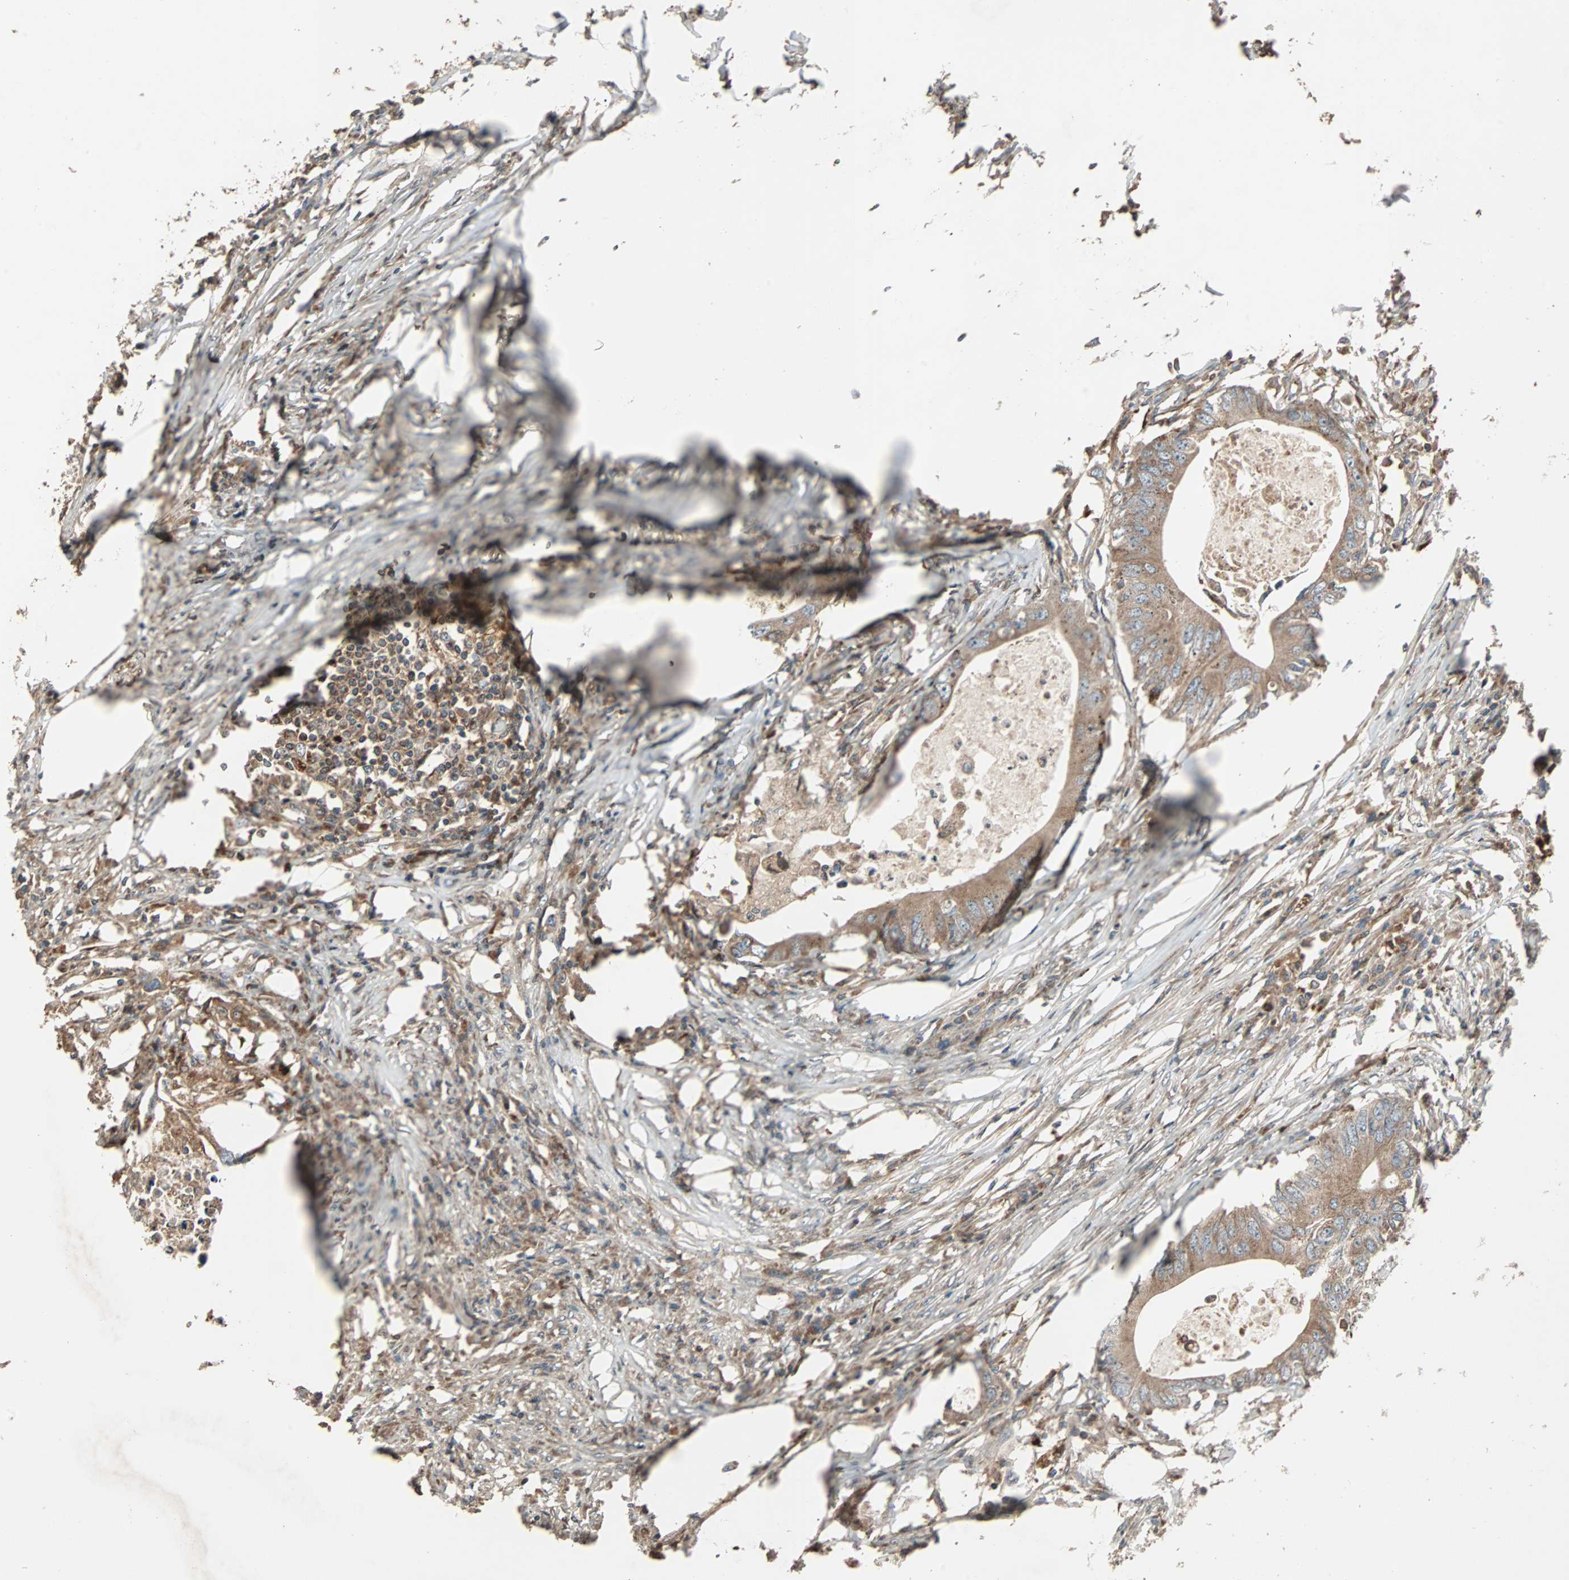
{"staining": {"intensity": "strong", "quantity": ">75%", "location": "cytoplasmic/membranous"}, "tissue": "colorectal cancer", "cell_type": "Tumor cells", "image_type": "cancer", "snomed": [{"axis": "morphology", "description": "Adenocarcinoma, NOS"}, {"axis": "topography", "description": "Colon"}], "caption": "Colorectal adenocarcinoma tissue reveals strong cytoplasmic/membranous staining in about >75% of tumor cells, visualized by immunohistochemistry. (IHC, brightfield microscopy, high magnification).", "gene": "RAB7A", "patient": {"sex": "male", "age": 71}}